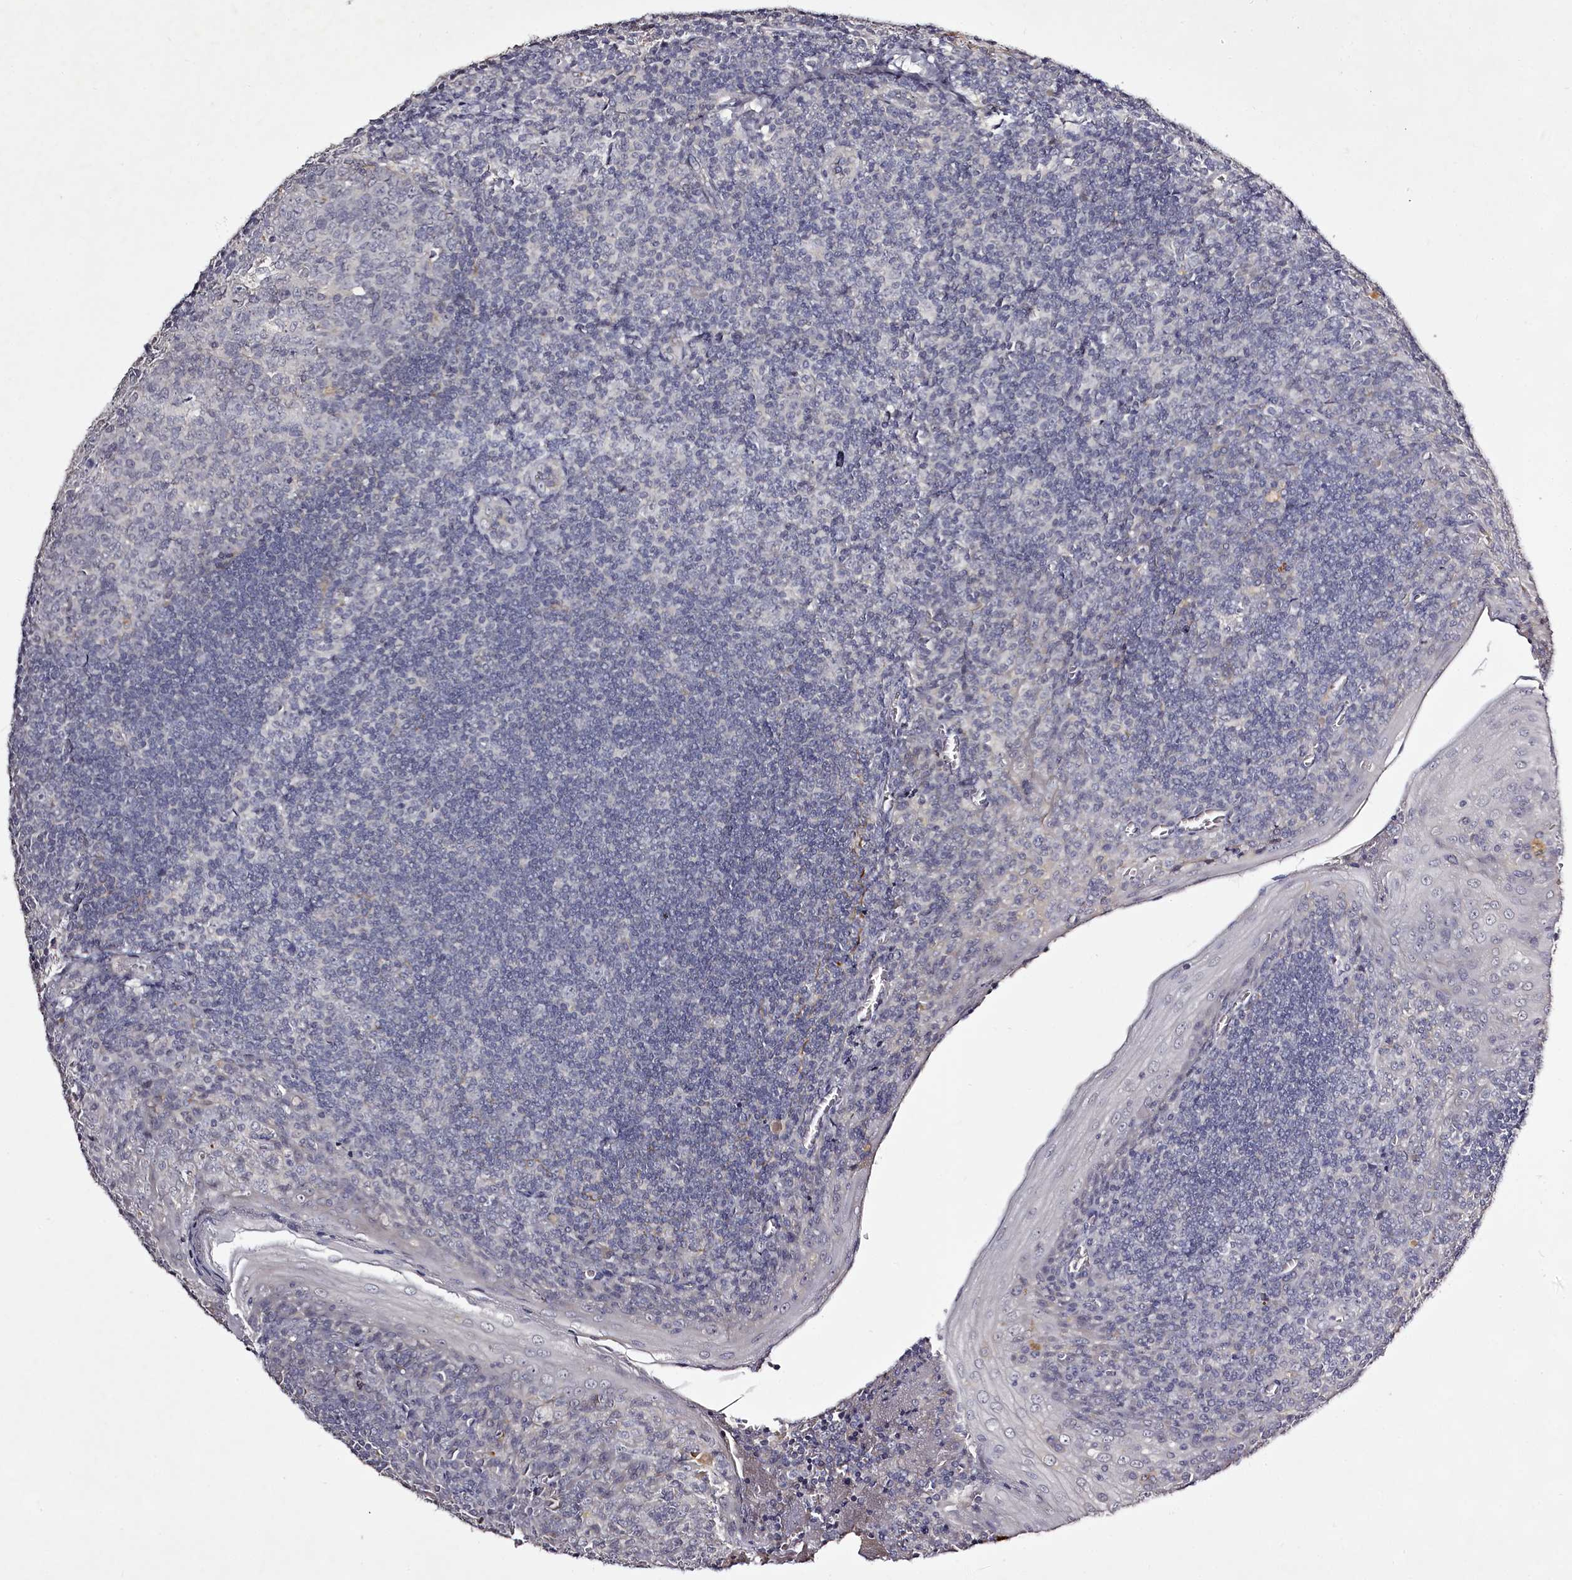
{"staining": {"intensity": "negative", "quantity": "none", "location": "none"}, "tissue": "tonsil", "cell_type": "Germinal center cells", "image_type": "normal", "snomed": [{"axis": "morphology", "description": "Normal tissue, NOS"}, {"axis": "topography", "description": "Tonsil"}], "caption": "Germinal center cells are negative for protein expression in normal human tonsil. Brightfield microscopy of immunohistochemistry (IHC) stained with DAB (3,3'-diaminobenzidine) (brown) and hematoxylin (blue), captured at high magnification.", "gene": "RBMXL2", "patient": {"sex": "male", "age": 27}}